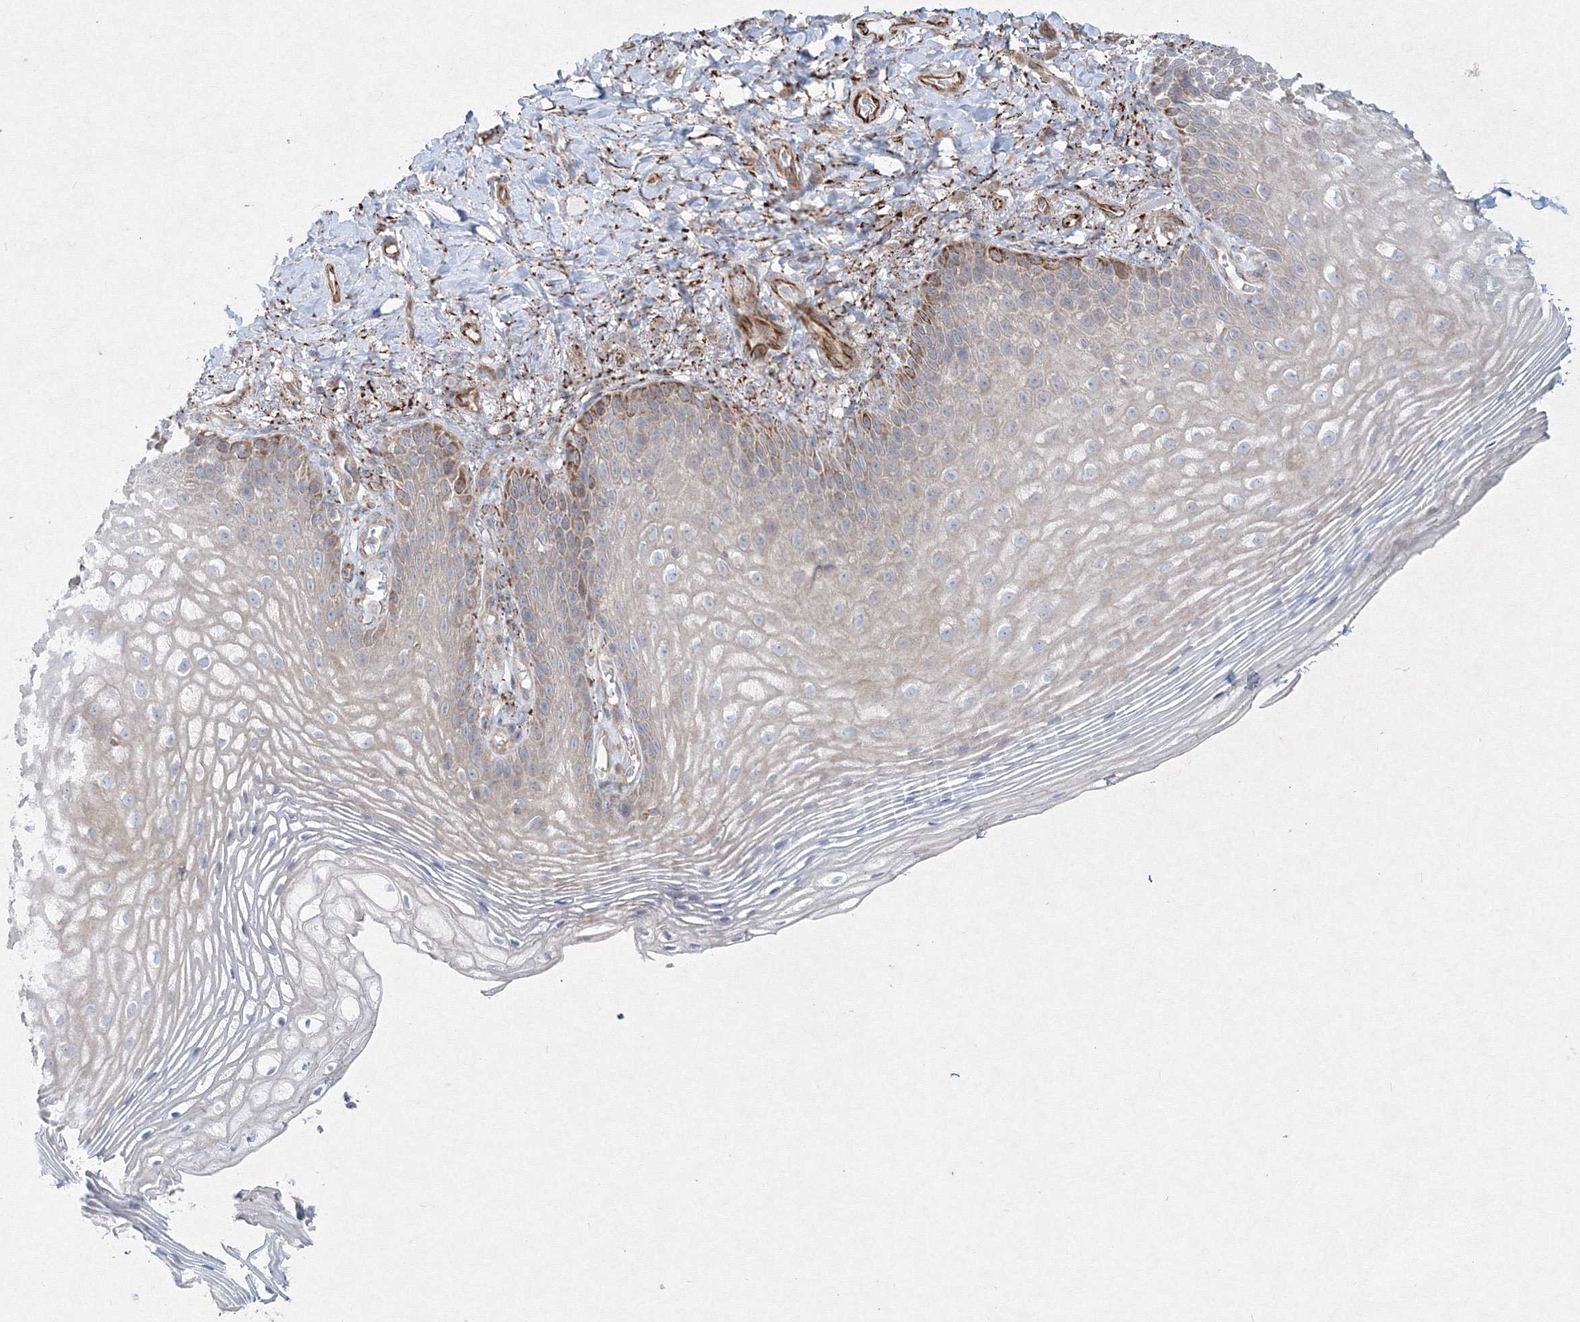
{"staining": {"intensity": "moderate", "quantity": "<25%", "location": "cytoplasmic/membranous"}, "tissue": "vagina", "cell_type": "Squamous epithelial cells", "image_type": "normal", "snomed": [{"axis": "morphology", "description": "Normal tissue, NOS"}, {"axis": "topography", "description": "Vagina"}], "caption": "Immunohistochemical staining of unremarkable human vagina displays <25% levels of moderate cytoplasmic/membranous protein positivity in about <25% of squamous epithelial cells.", "gene": "WDR49", "patient": {"sex": "female", "age": 60}}